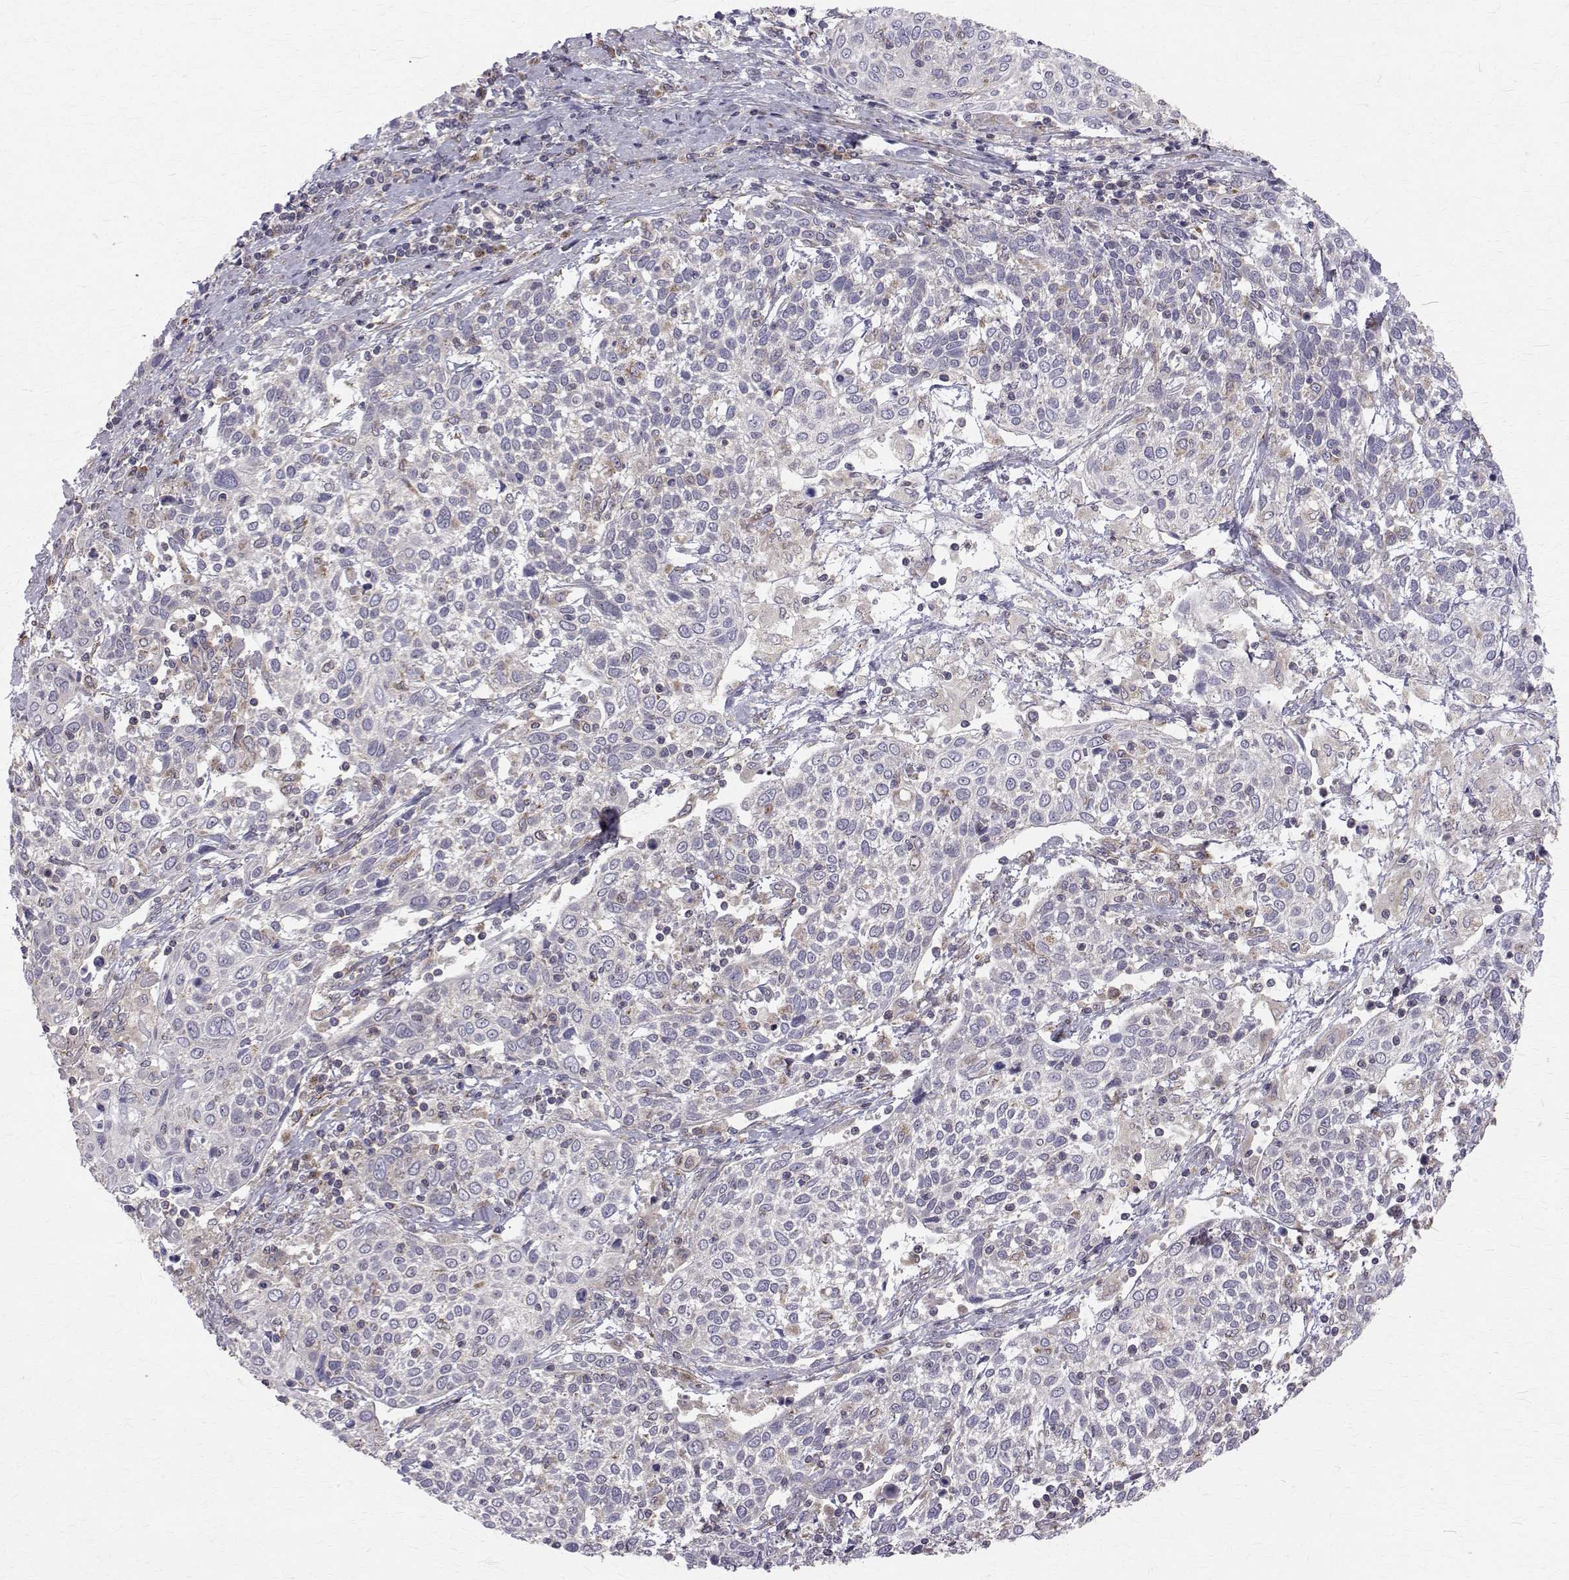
{"staining": {"intensity": "negative", "quantity": "none", "location": "none"}, "tissue": "cervical cancer", "cell_type": "Tumor cells", "image_type": "cancer", "snomed": [{"axis": "morphology", "description": "Squamous cell carcinoma, NOS"}, {"axis": "topography", "description": "Cervix"}], "caption": "High magnification brightfield microscopy of cervical squamous cell carcinoma stained with DAB (3,3'-diaminobenzidine) (brown) and counterstained with hematoxylin (blue): tumor cells show no significant positivity.", "gene": "ARFGAP1", "patient": {"sex": "female", "age": 61}}